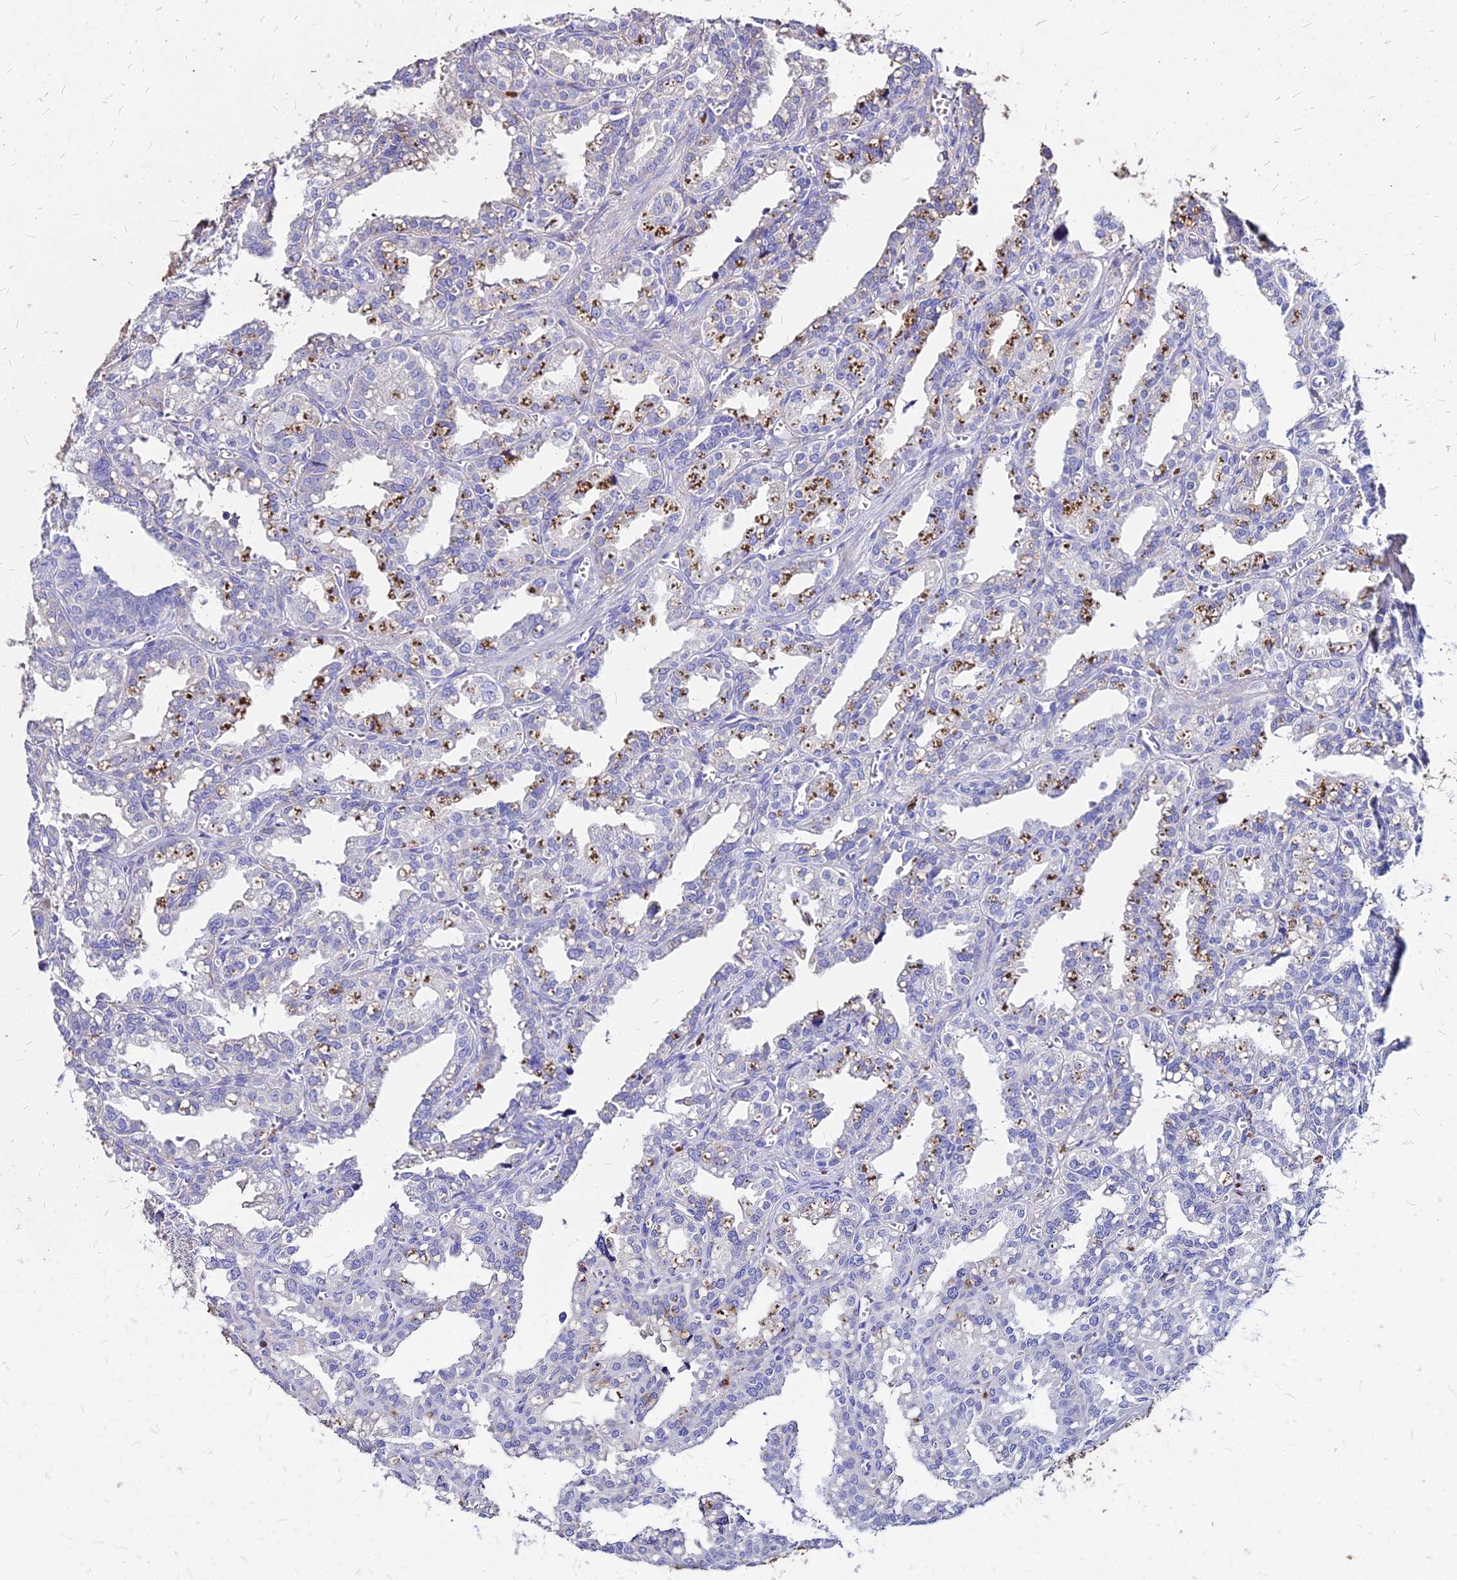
{"staining": {"intensity": "moderate", "quantity": "<25%", "location": "cytoplasmic/membranous"}, "tissue": "seminal vesicle", "cell_type": "Glandular cells", "image_type": "normal", "snomed": [{"axis": "morphology", "description": "Normal tissue, NOS"}, {"axis": "topography", "description": "Prostate"}, {"axis": "topography", "description": "Seminal veicle"}], "caption": "Immunohistochemistry photomicrograph of unremarkable human seminal vesicle stained for a protein (brown), which exhibits low levels of moderate cytoplasmic/membranous positivity in approximately <25% of glandular cells.", "gene": "NME5", "patient": {"sex": "male", "age": 51}}